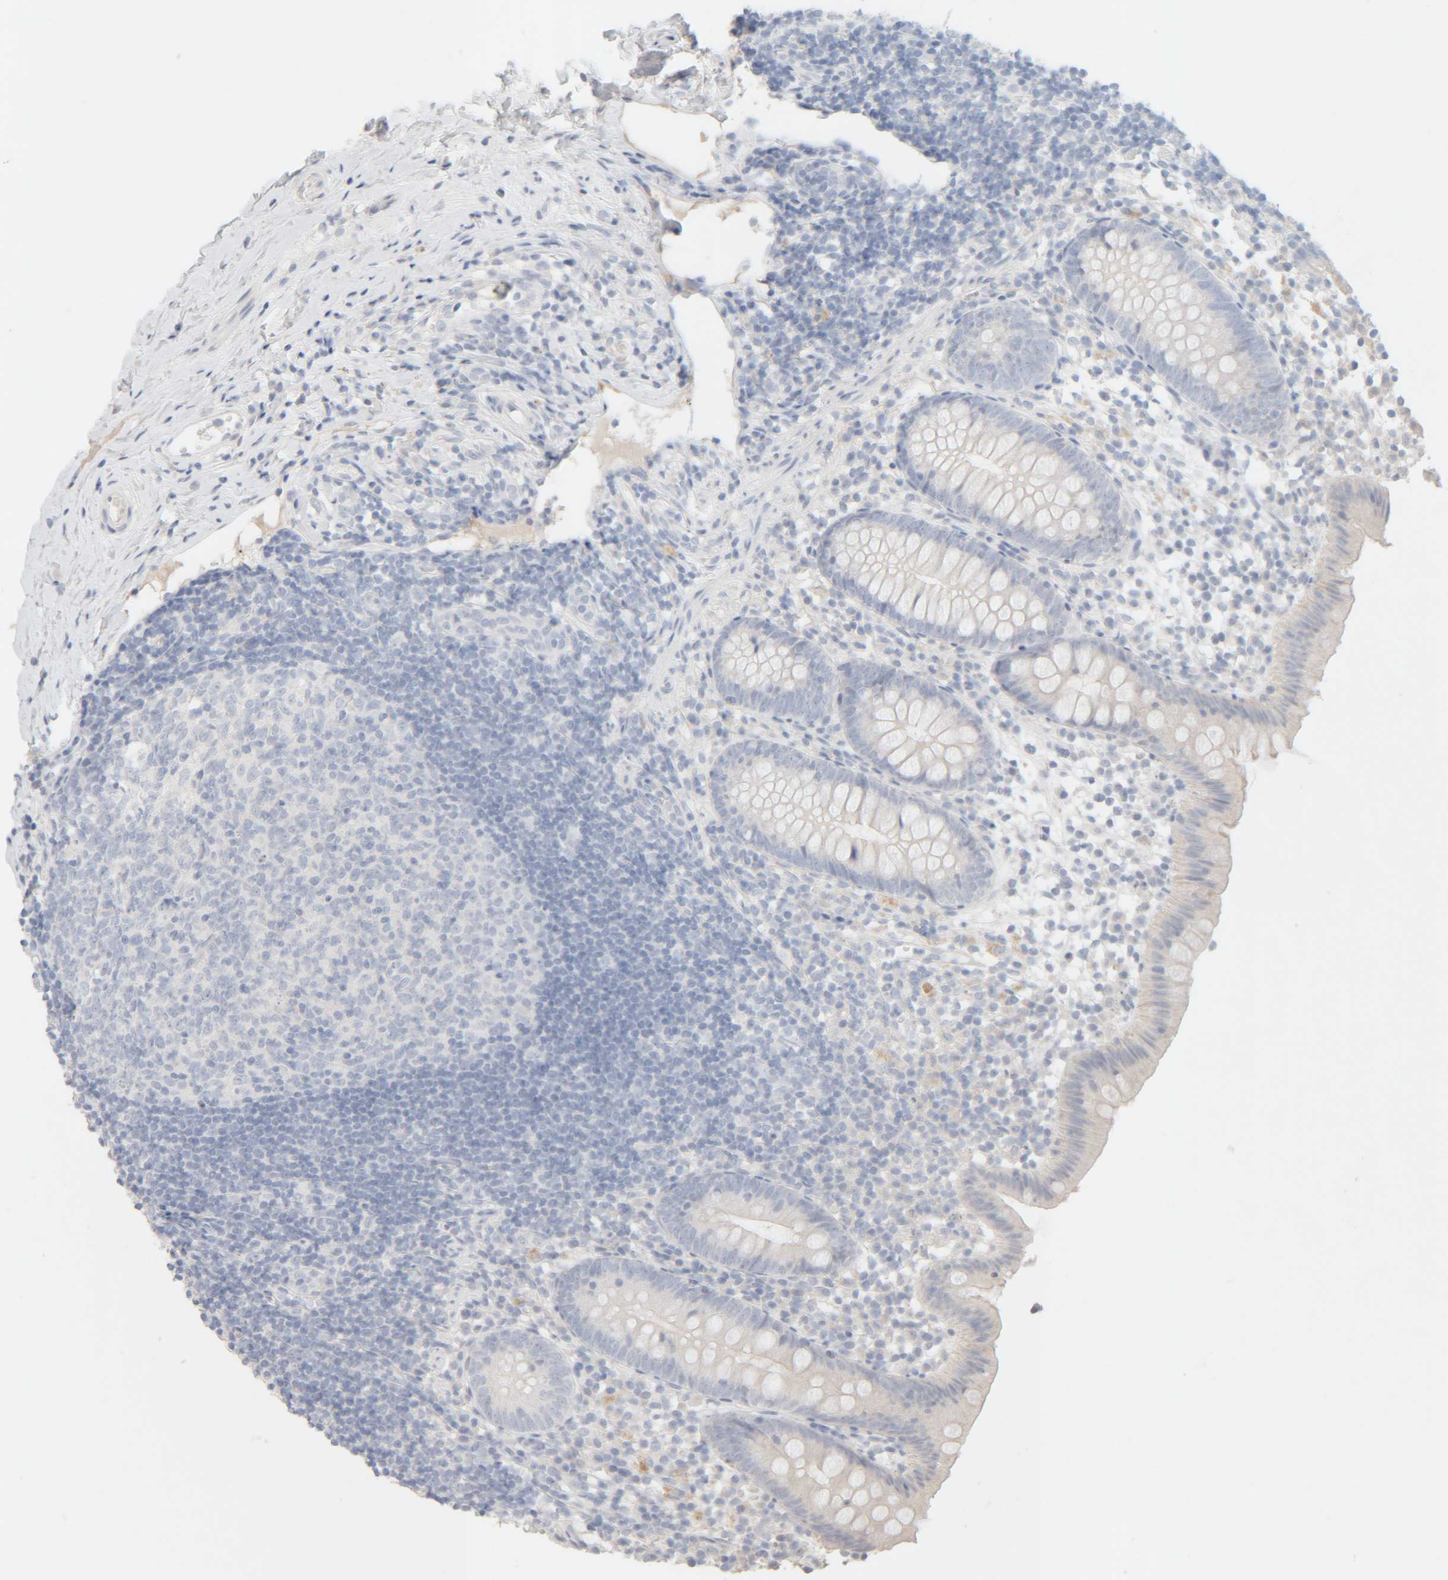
{"staining": {"intensity": "negative", "quantity": "none", "location": "none"}, "tissue": "appendix", "cell_type": "Glandular cells", "image_type": "normal", "snomed": [{"axis": "morphology", "description": "Normal tissue, NOS"}, {"axis": "topography", "description": "Appendix"}], "caption": "An image of human appendix is negative for staining in glandular cells. (DAB immunohistochemistry with hematoxylin counter stain).", "gene": "RIDA", "patient": {"sex": "female", "age": 20}}